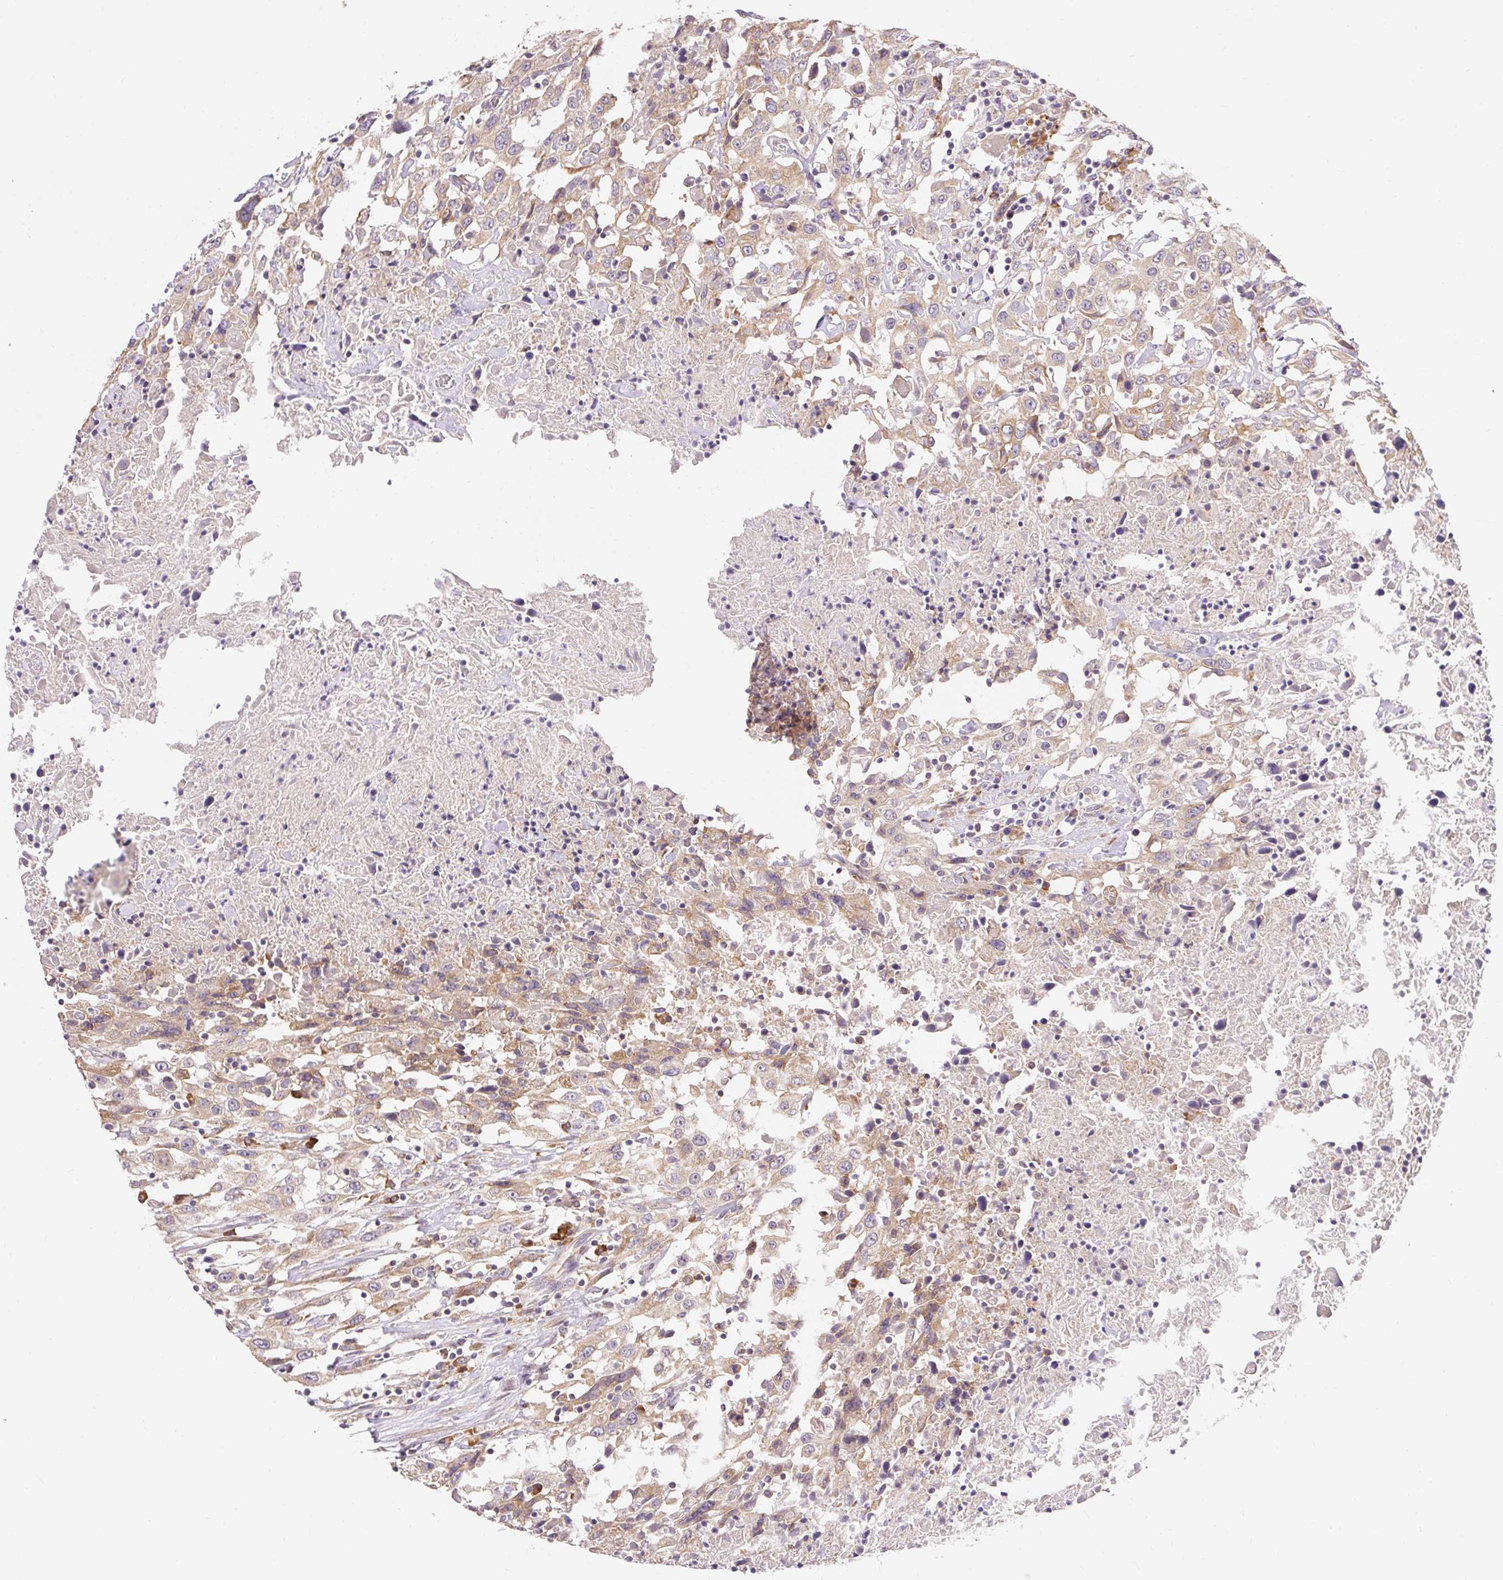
{"staining": {"intensity": "weak", "quantity": ">75%", "location": "cytoplasmic/membranous"}, "tissue": "urothelial cancer", "cell_type": "Tumor cells", "image_type": "cancer", "snomed": [{"axis": "morphology", "description": "Urothelial carcinoma, High grade"}, {"axis": "topography", "description": "Urinary bladder"}], "caption": "Urothelial cancer stained with DAB (3,3'-diaminobenzidine) IHC exhibits low levels of weak cytoplasmic/membranous positivity in about >75% of tumor cells.", "gene": "SEC63", "patient": {"sex": "male", "age": 61}}